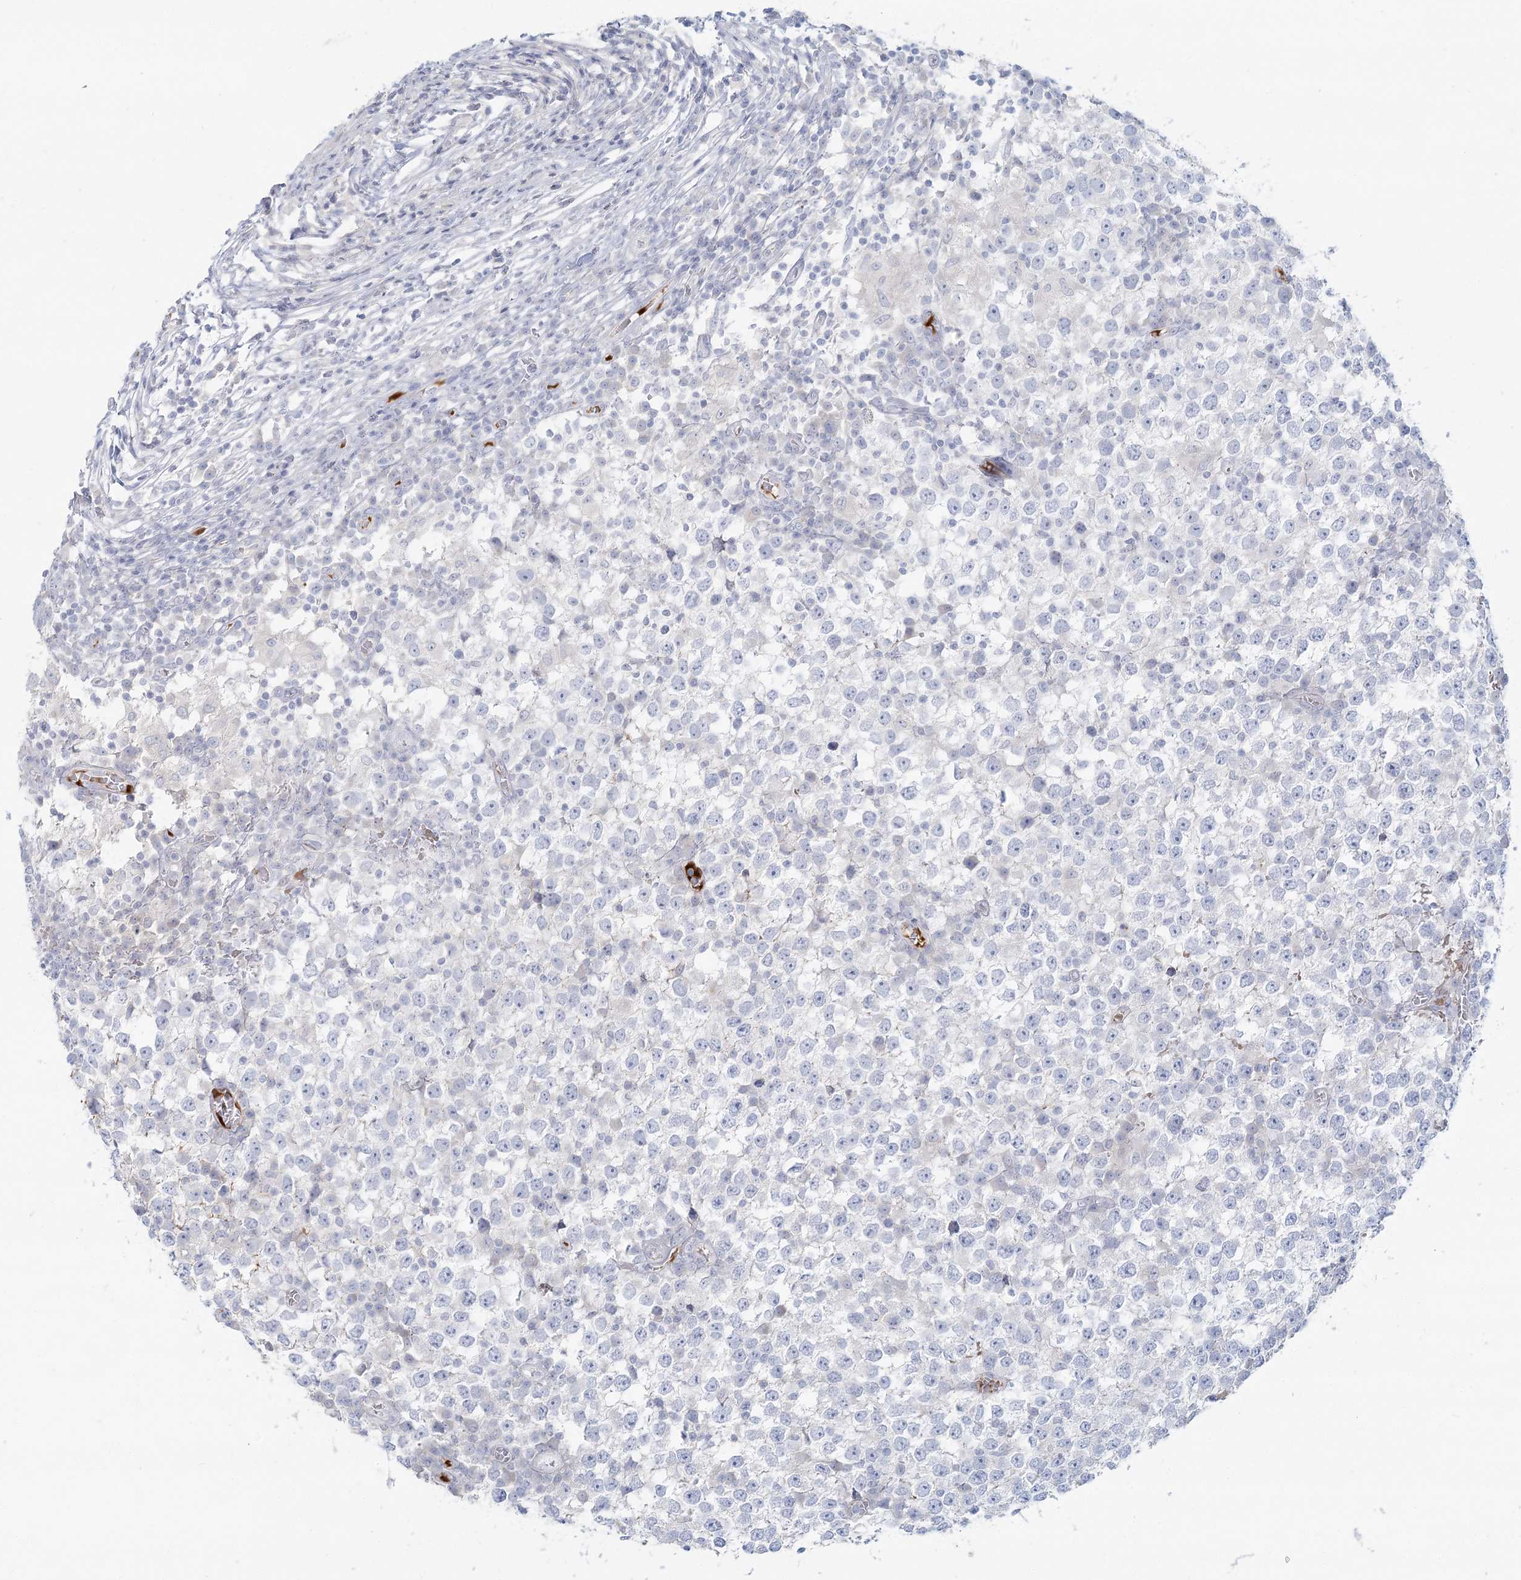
{"staining": {"intensity": "negative", "quantity": "none", "location": "none"}, "tissue": "testis cancer", "cell_type": "Tumor cells", "image_type": "cancer", "snomed": [{"axis": "morphology", "description": "Seminoma, NOS"}, {"axis": "topography", "description": "Testis"}], "caption": "Immunohistochemical staining of testis cancer (seminoma) displays no significant staining in tumor cells.", "gene": "DMGDH", "patient": {"sex": "male", "age": 65}}